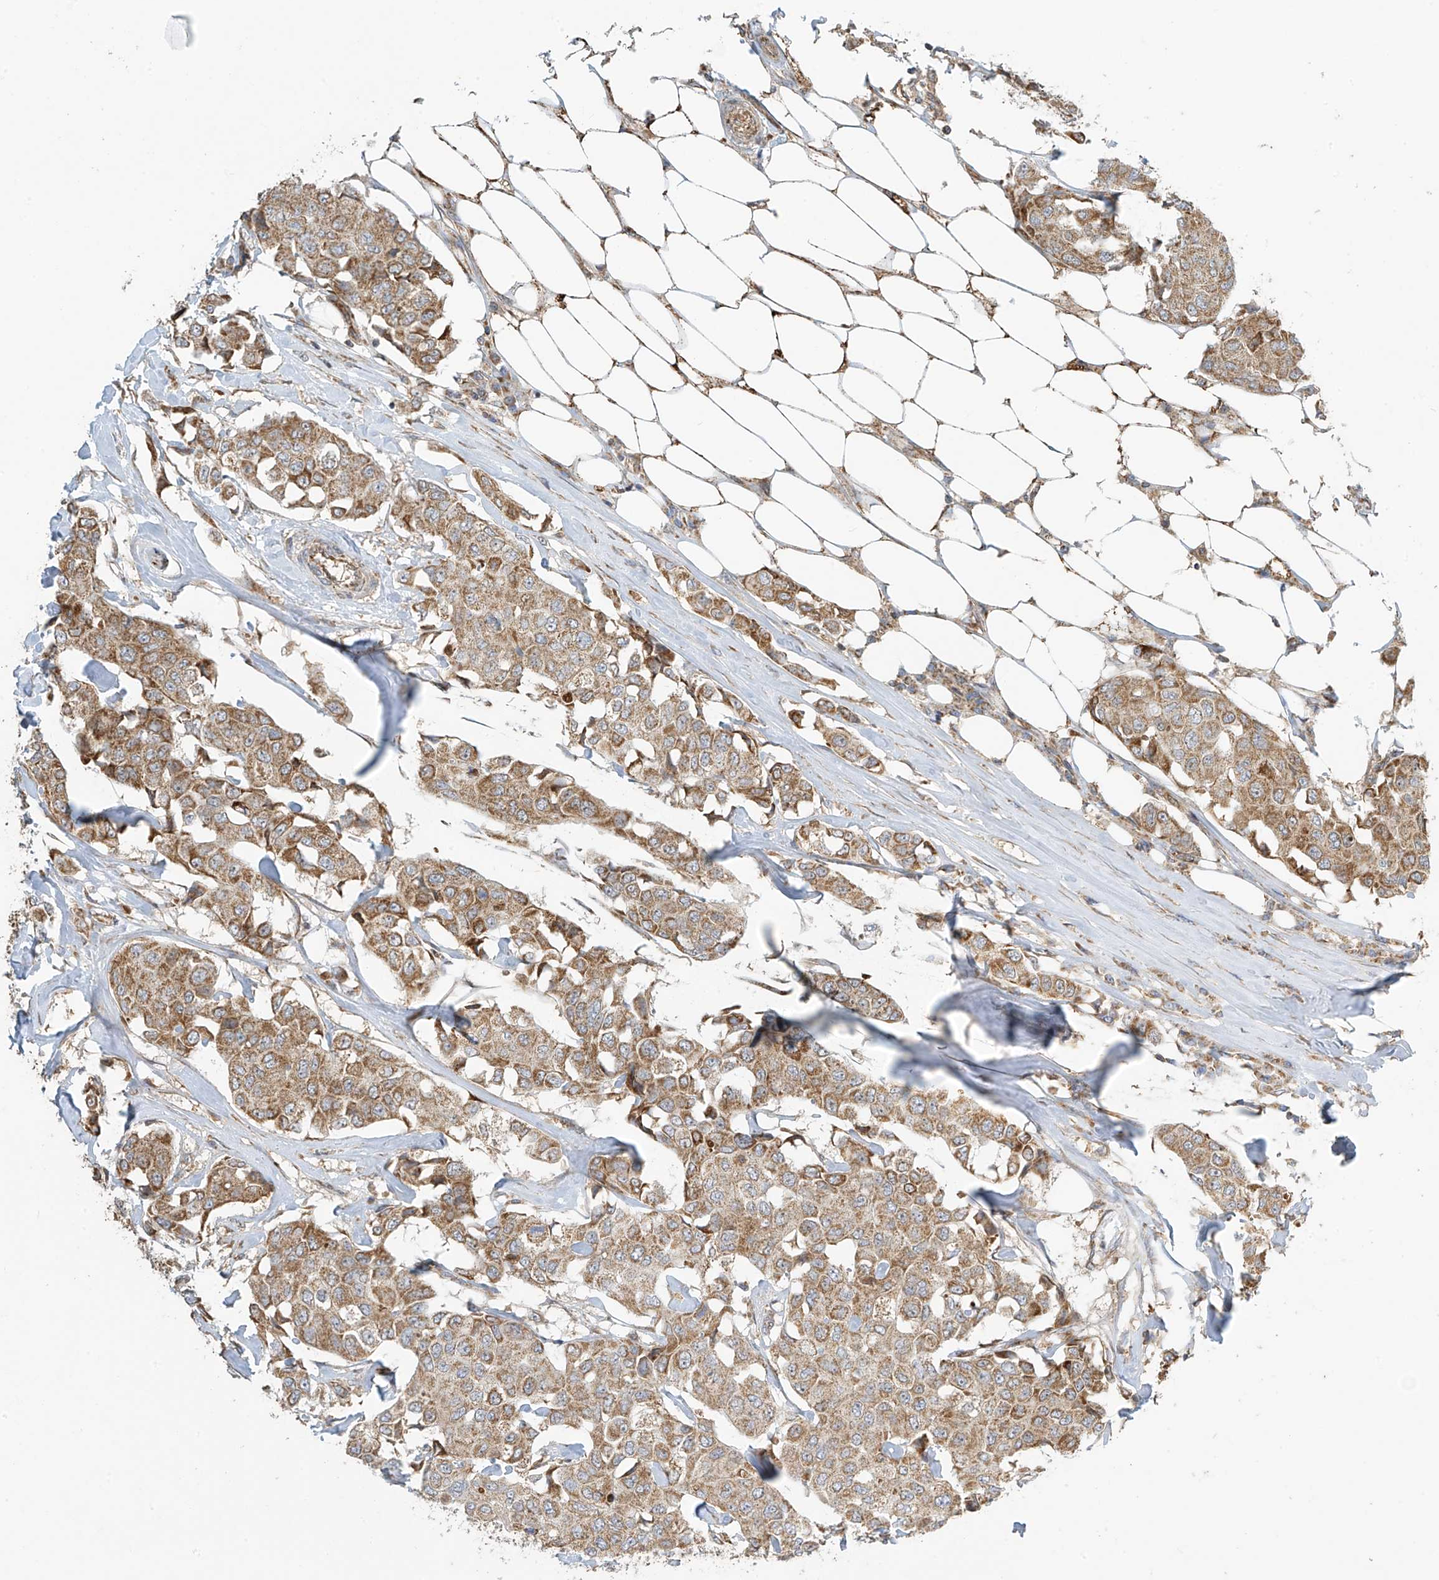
{"staining": {"intensity": "moderate", "quantity": ">75%", "location": "cytoplasmic/membranous"}, "tissue": "breast cancer", "cell_type": "Tumor cells", "image_type": "cancer", "snomed": [{"axis": "morphology", "description": "Duct carcinoma"}, {"axis": "topography", "description": "Breast"}], "caption": "DAB immunohistochemical staining of human breast intraductal carcinoma displays moderate cytoplasmic/membranous protein expression in approximately >75% of tumor cells. (DAB (3,3'-diaminobenzidine) = brown stain, brightfield microscopy at high magnification).", "gene": "METTL6", "patient": {"sex": "female", "age": 80}}